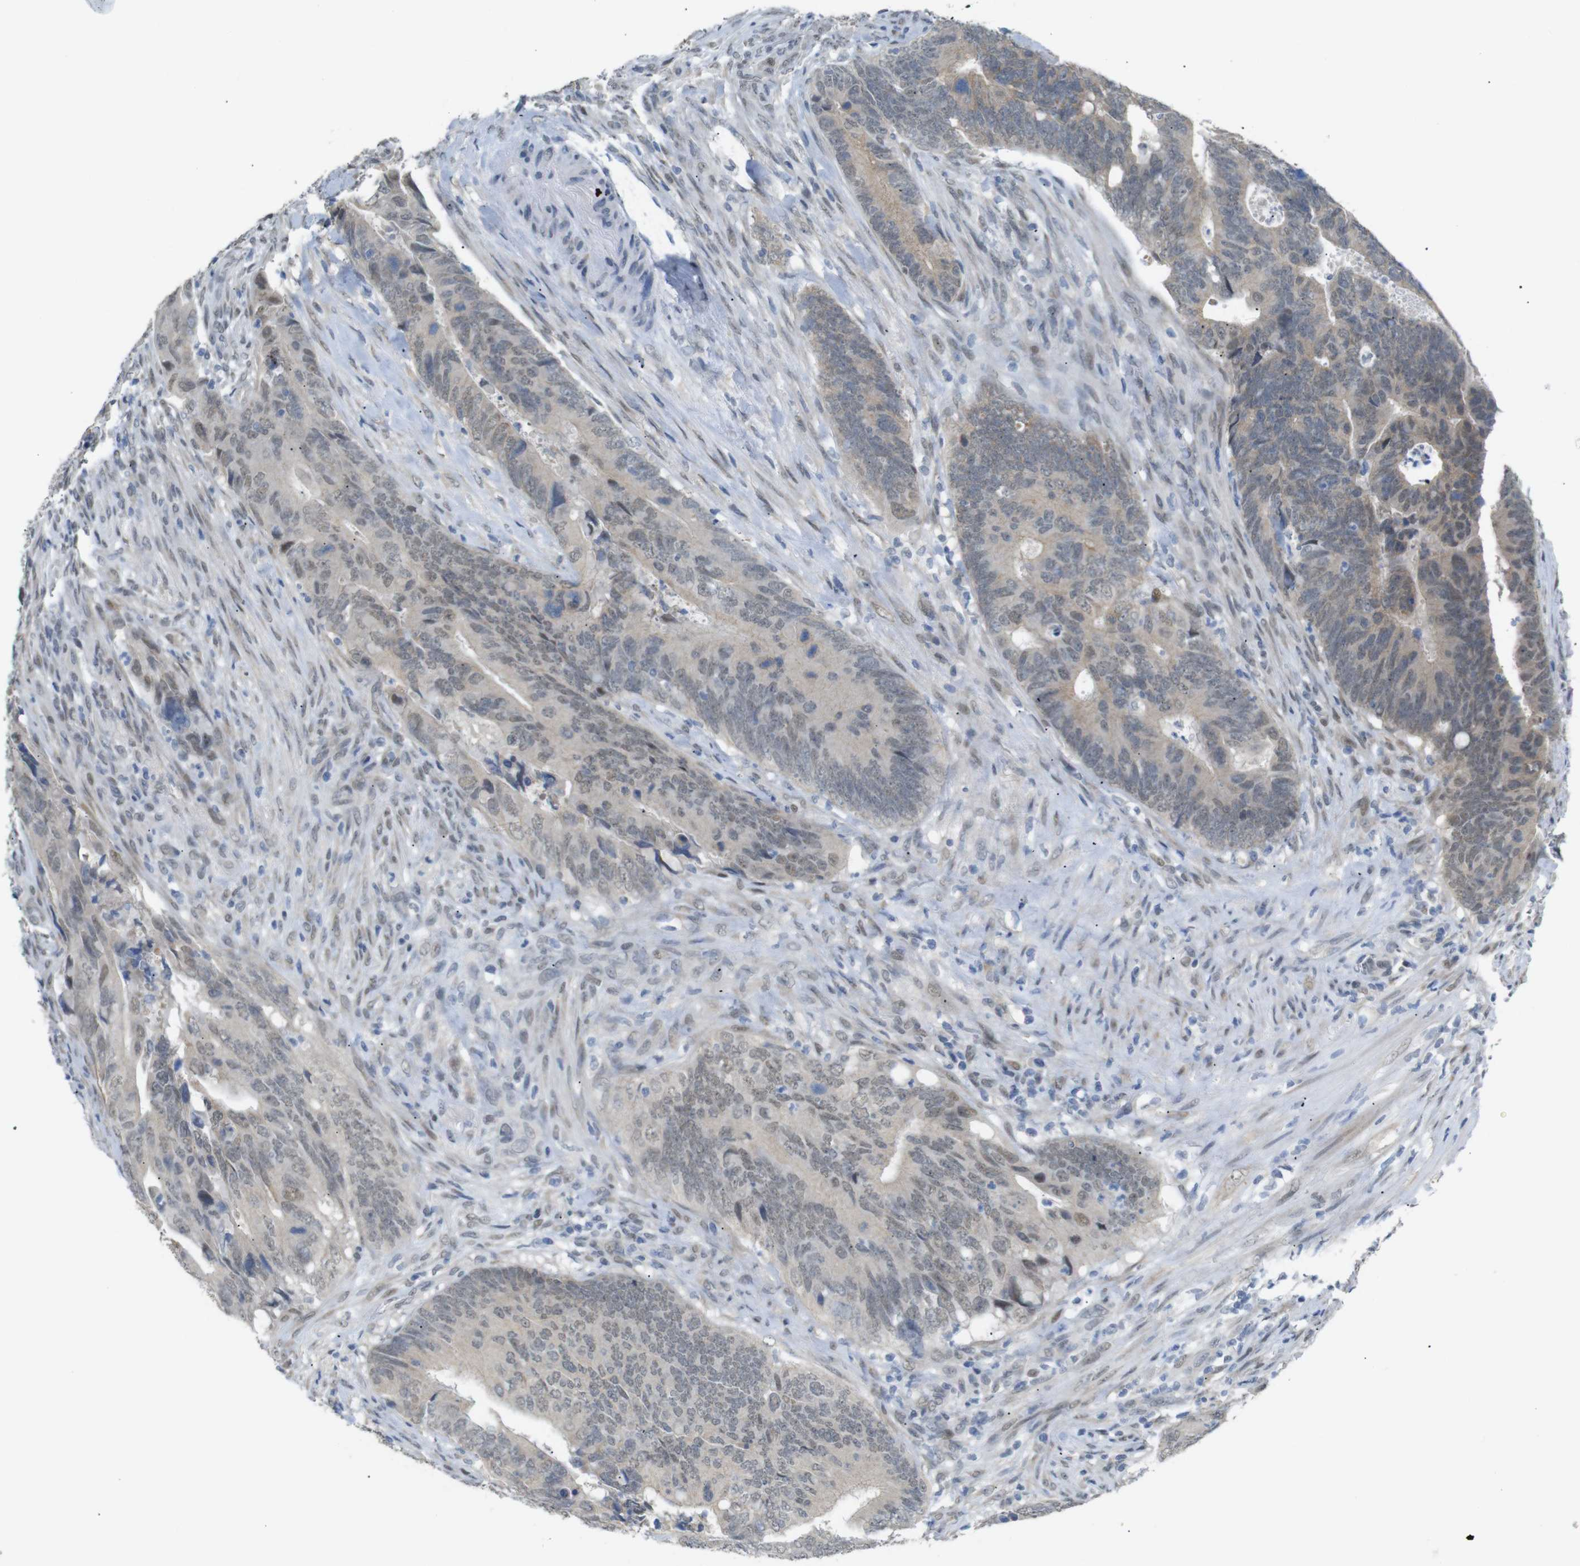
{"staining": {"intensity": "moderate", "quantity": "<25%", "location": "nuclear"}, "tissue": "colorectal cancer", "cell_type": "Tumor cells", "image_type": "cancer", "snomed": [{"axis": "morphology", "description": "Normal tissue, NOS"}, {"axis": "morphology", "description": "Adenocarcinoma, NOS"}, {"axis": "topography", "description": "Colon"}], "caption": "Immunohistochemical staining of colorectal cancer displays low levels of moderate nuclear expression in about <25% of tumor cells.", "gene": "GPR158", "patient": {"sex": "male", "age": 56}}